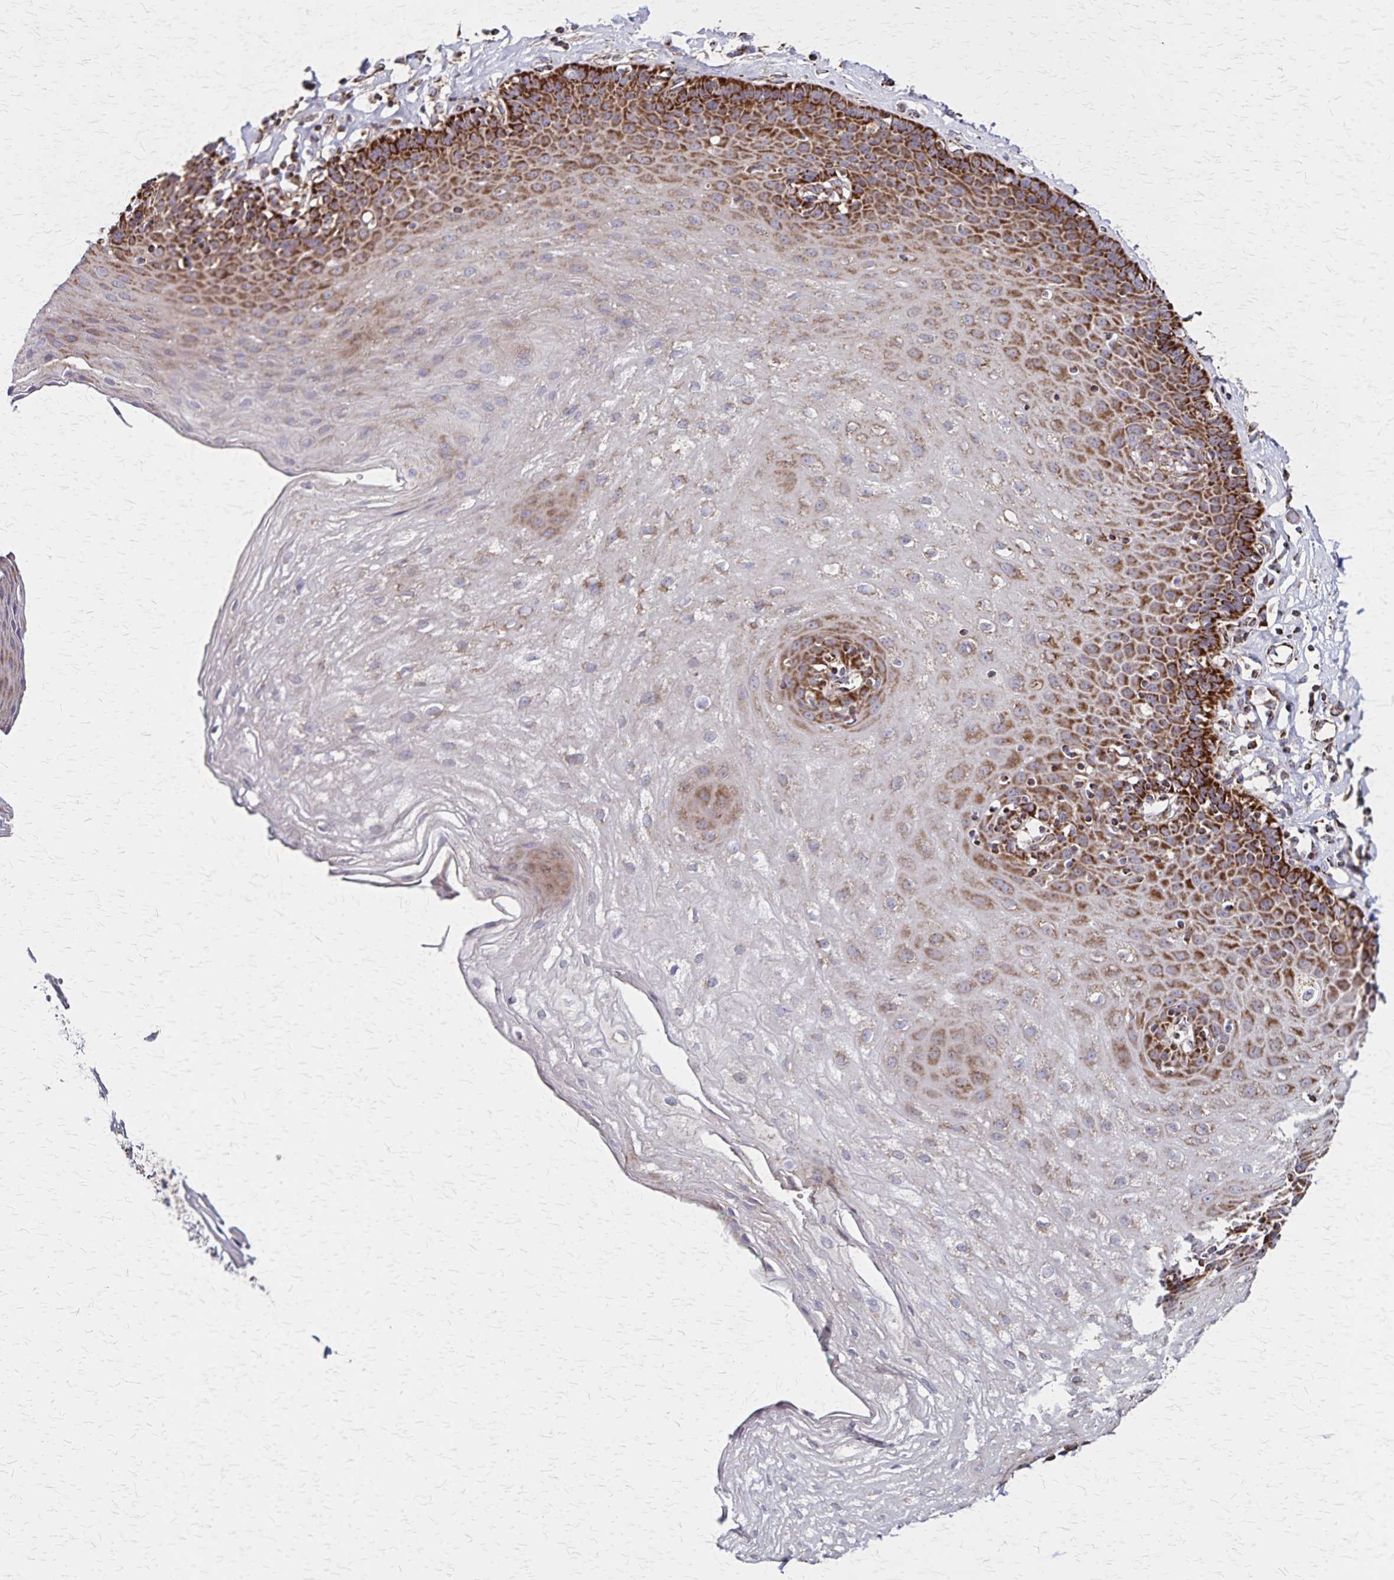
{"staining": {"intensity": "strong", "quantity": "25%-75%", "location": "cytoplasmic/membranous"}, "tissue": "esophagus", "cell_type": "Squamous epithelial cells", "image_type": "normal", "snomed": [{"axis": "morphology", "description": "Normal tissue, NOS"}, {"axis": "topography", "description": "Esophagus"}], "caption": "Esophagus stained with immunohistochemistry displays strong cytoplasmic/membranous positivity in about 25%-75% of squamous epithelial cells.", "gene": "NFS1", "patient": {"sex": "female", "age": 81}}